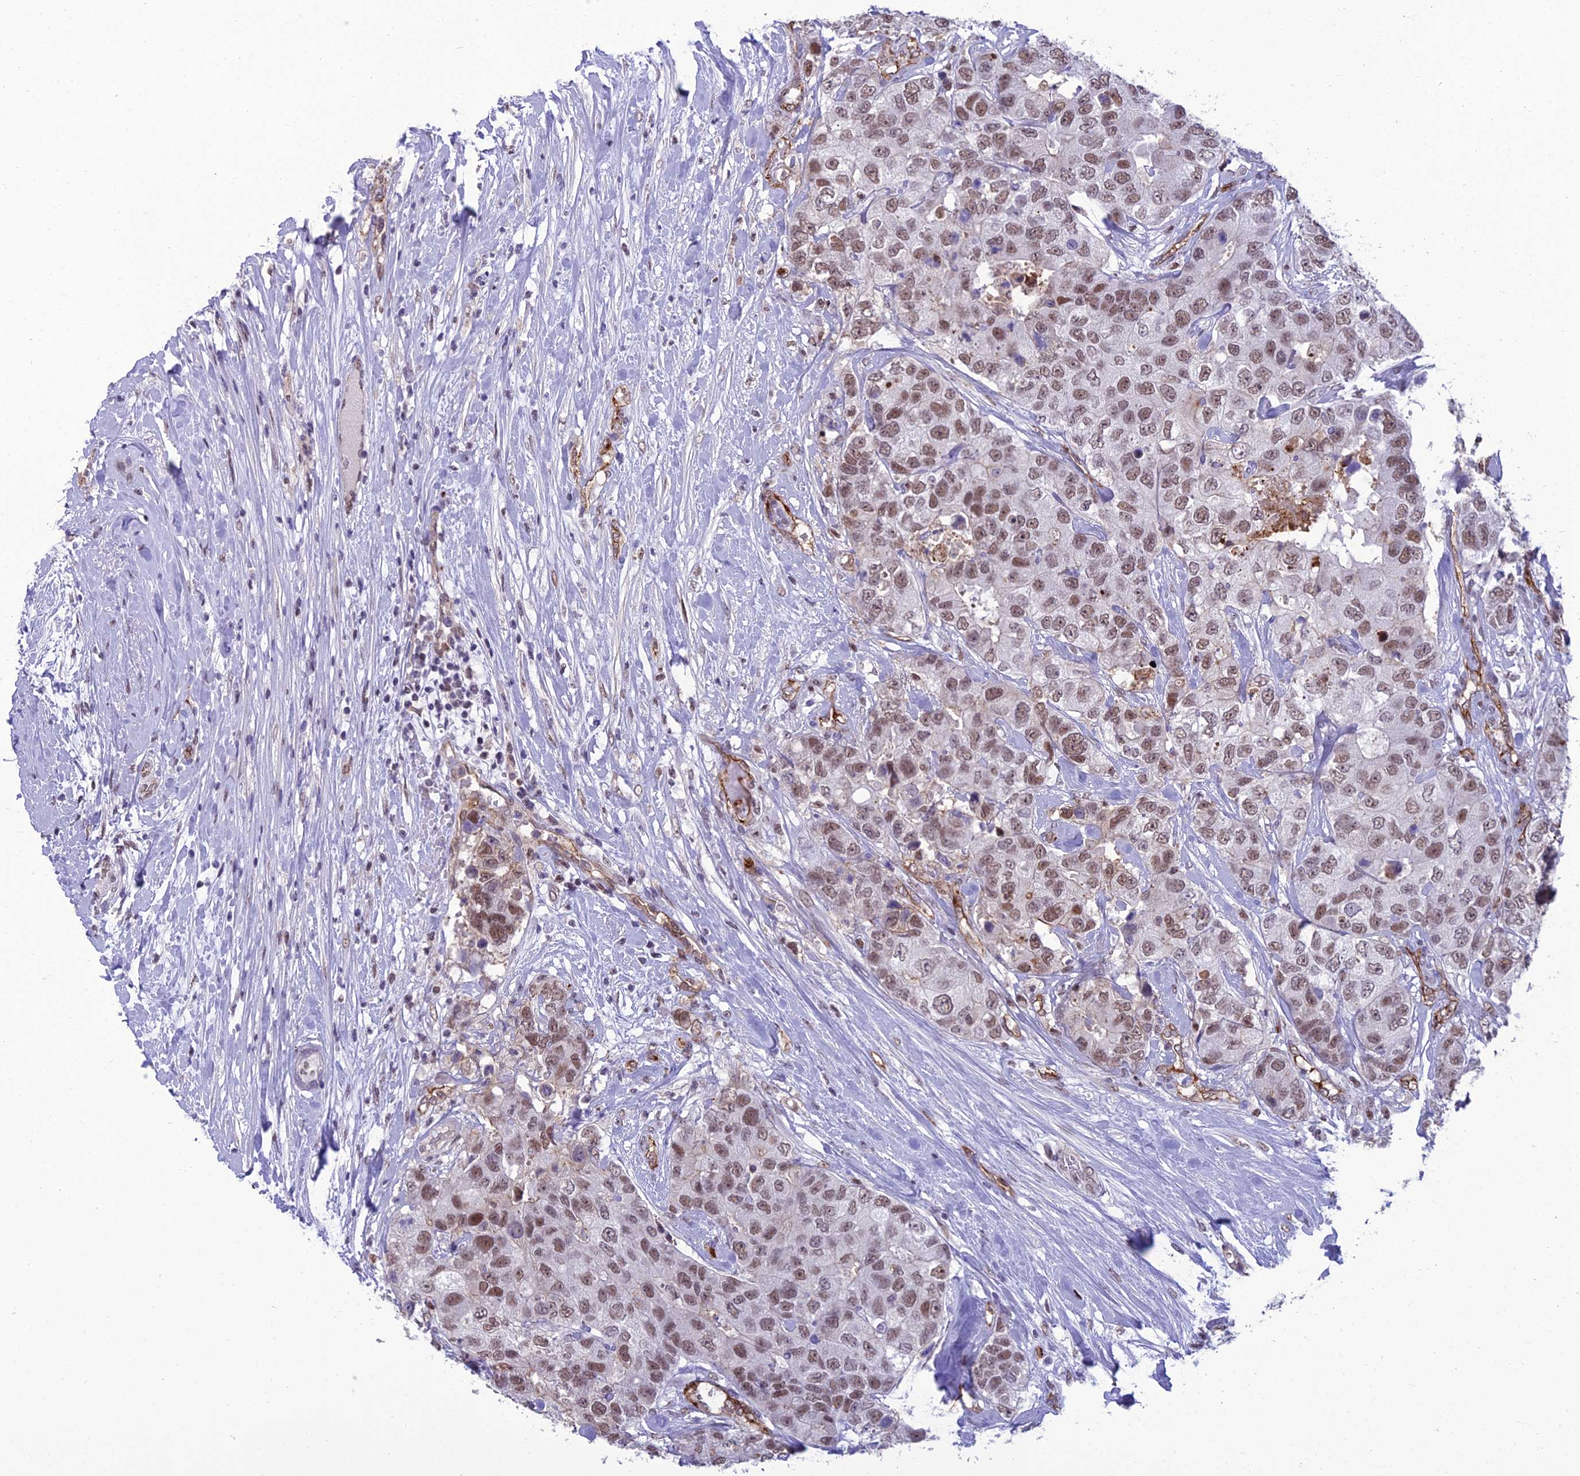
{"staining": {"intensity": "moderate", "quantity": ">75%", "location": "nuclear"}, "tissue": "breast cancer", "cell_type": "Tumor cells", "image_type": "cancer", "snomed": [{"axis": "morphology", "description": "Duct carcinoma"}, {"axis": "topography", "description": "Breast"}], "caption": "This photomicrograph displays IHC staining of human invasive ductal carcinoma (breast), with medium moderate nuclear staining in approximately >75% of tumor cells.", "gene": "RANBP3", "patient": {"sex": "female", "age": 62}}